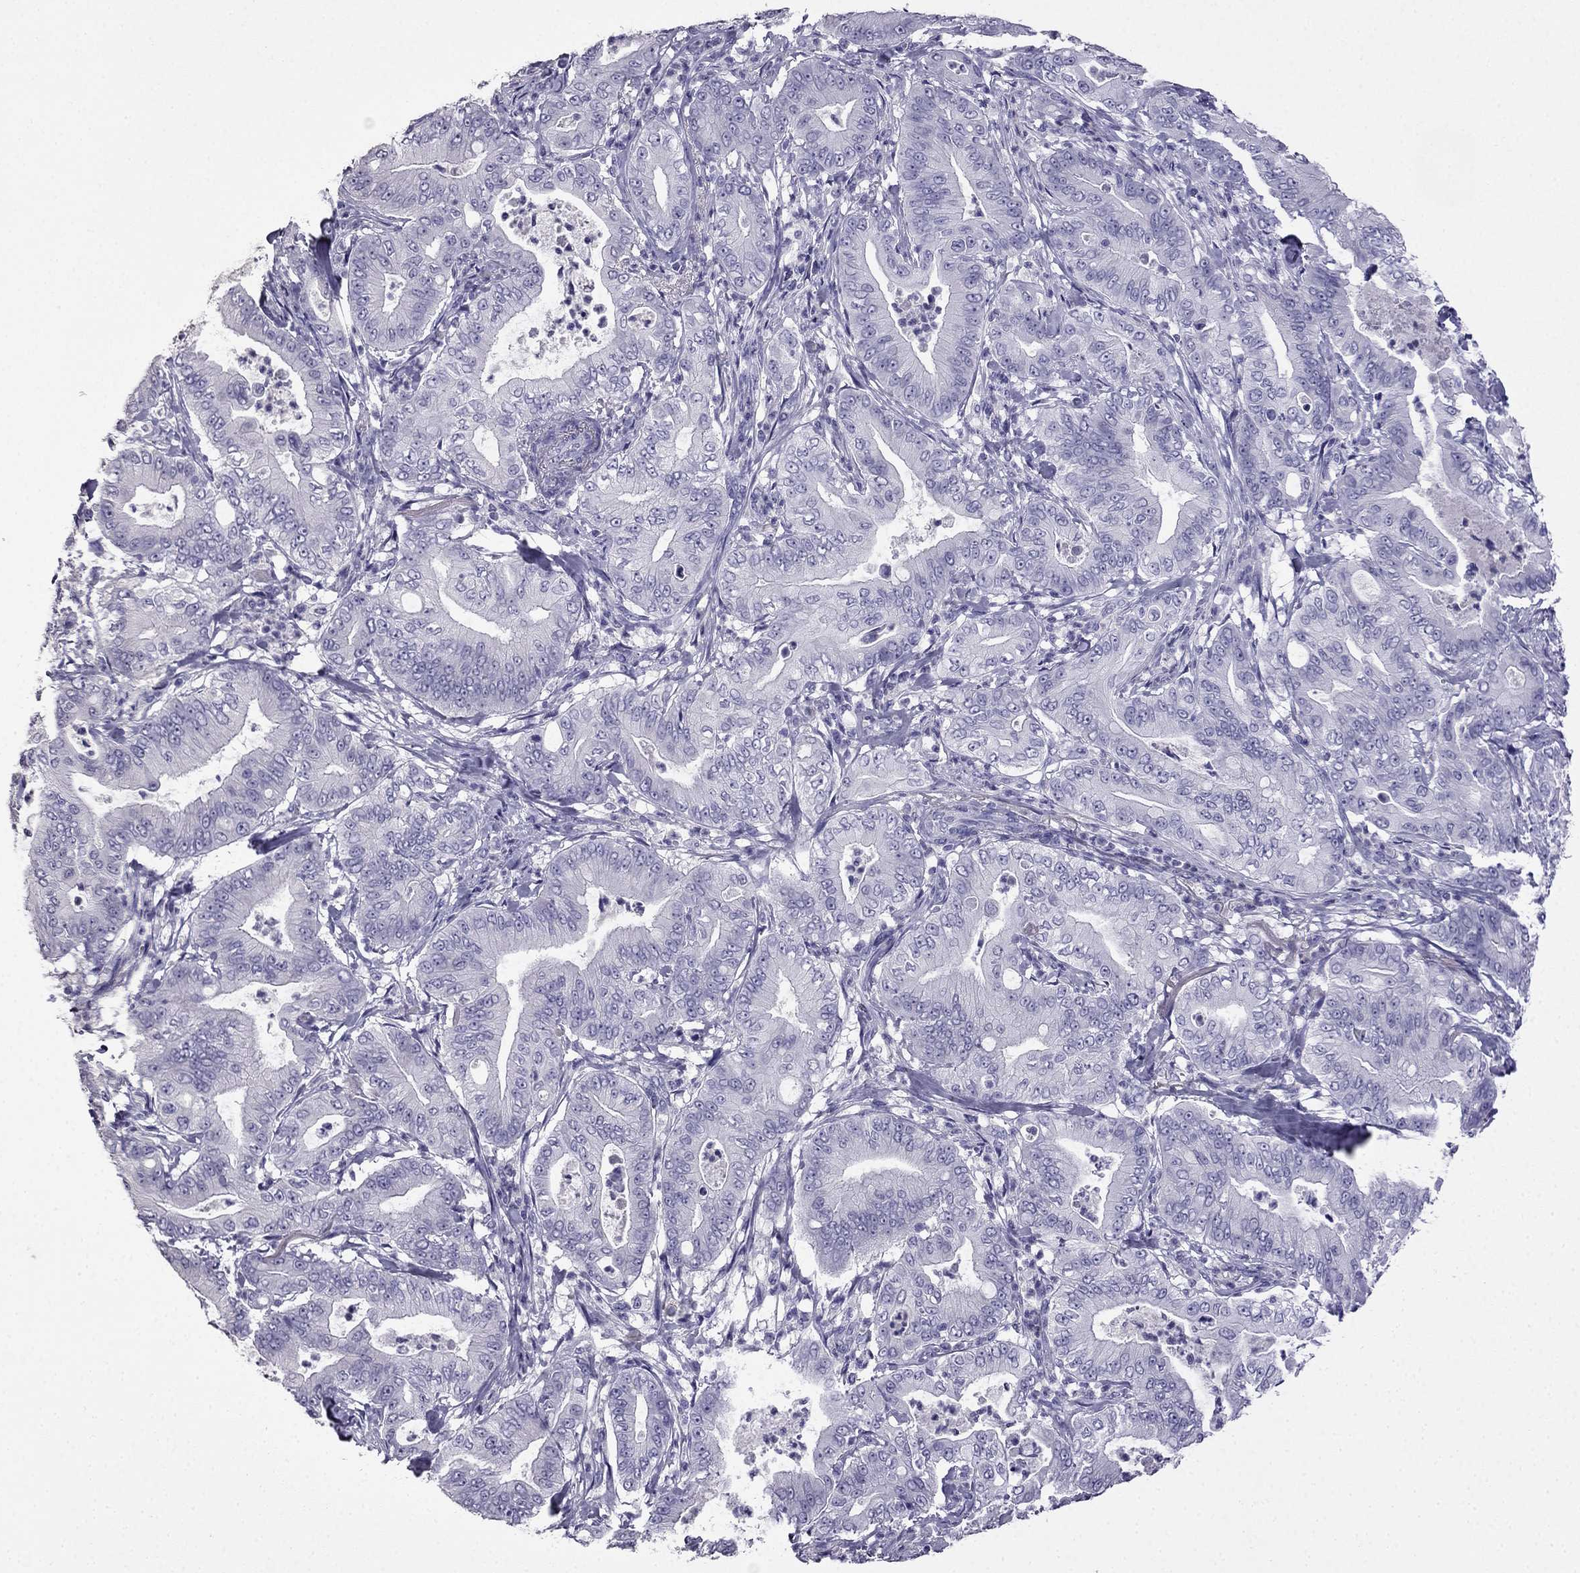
{"staining": {"intensity": "negative", "quantity": "none", "location": "none"}, "tissue": "pancreatic cancer", "cell_type": "Tumor cells", "image_type": "cancer", "snomed": [{"axis": "morphology", "description": "Adenocarcinoma, NOS"}, {"axis": "topography", "description": "Pancreas"}], "caption": "Micrograph shows no significant protein staining in tumor cells of adenocarcinoma (pancreatic).", "gene": "CDHR4", "patient": {"sex": "male", "age": 71}}